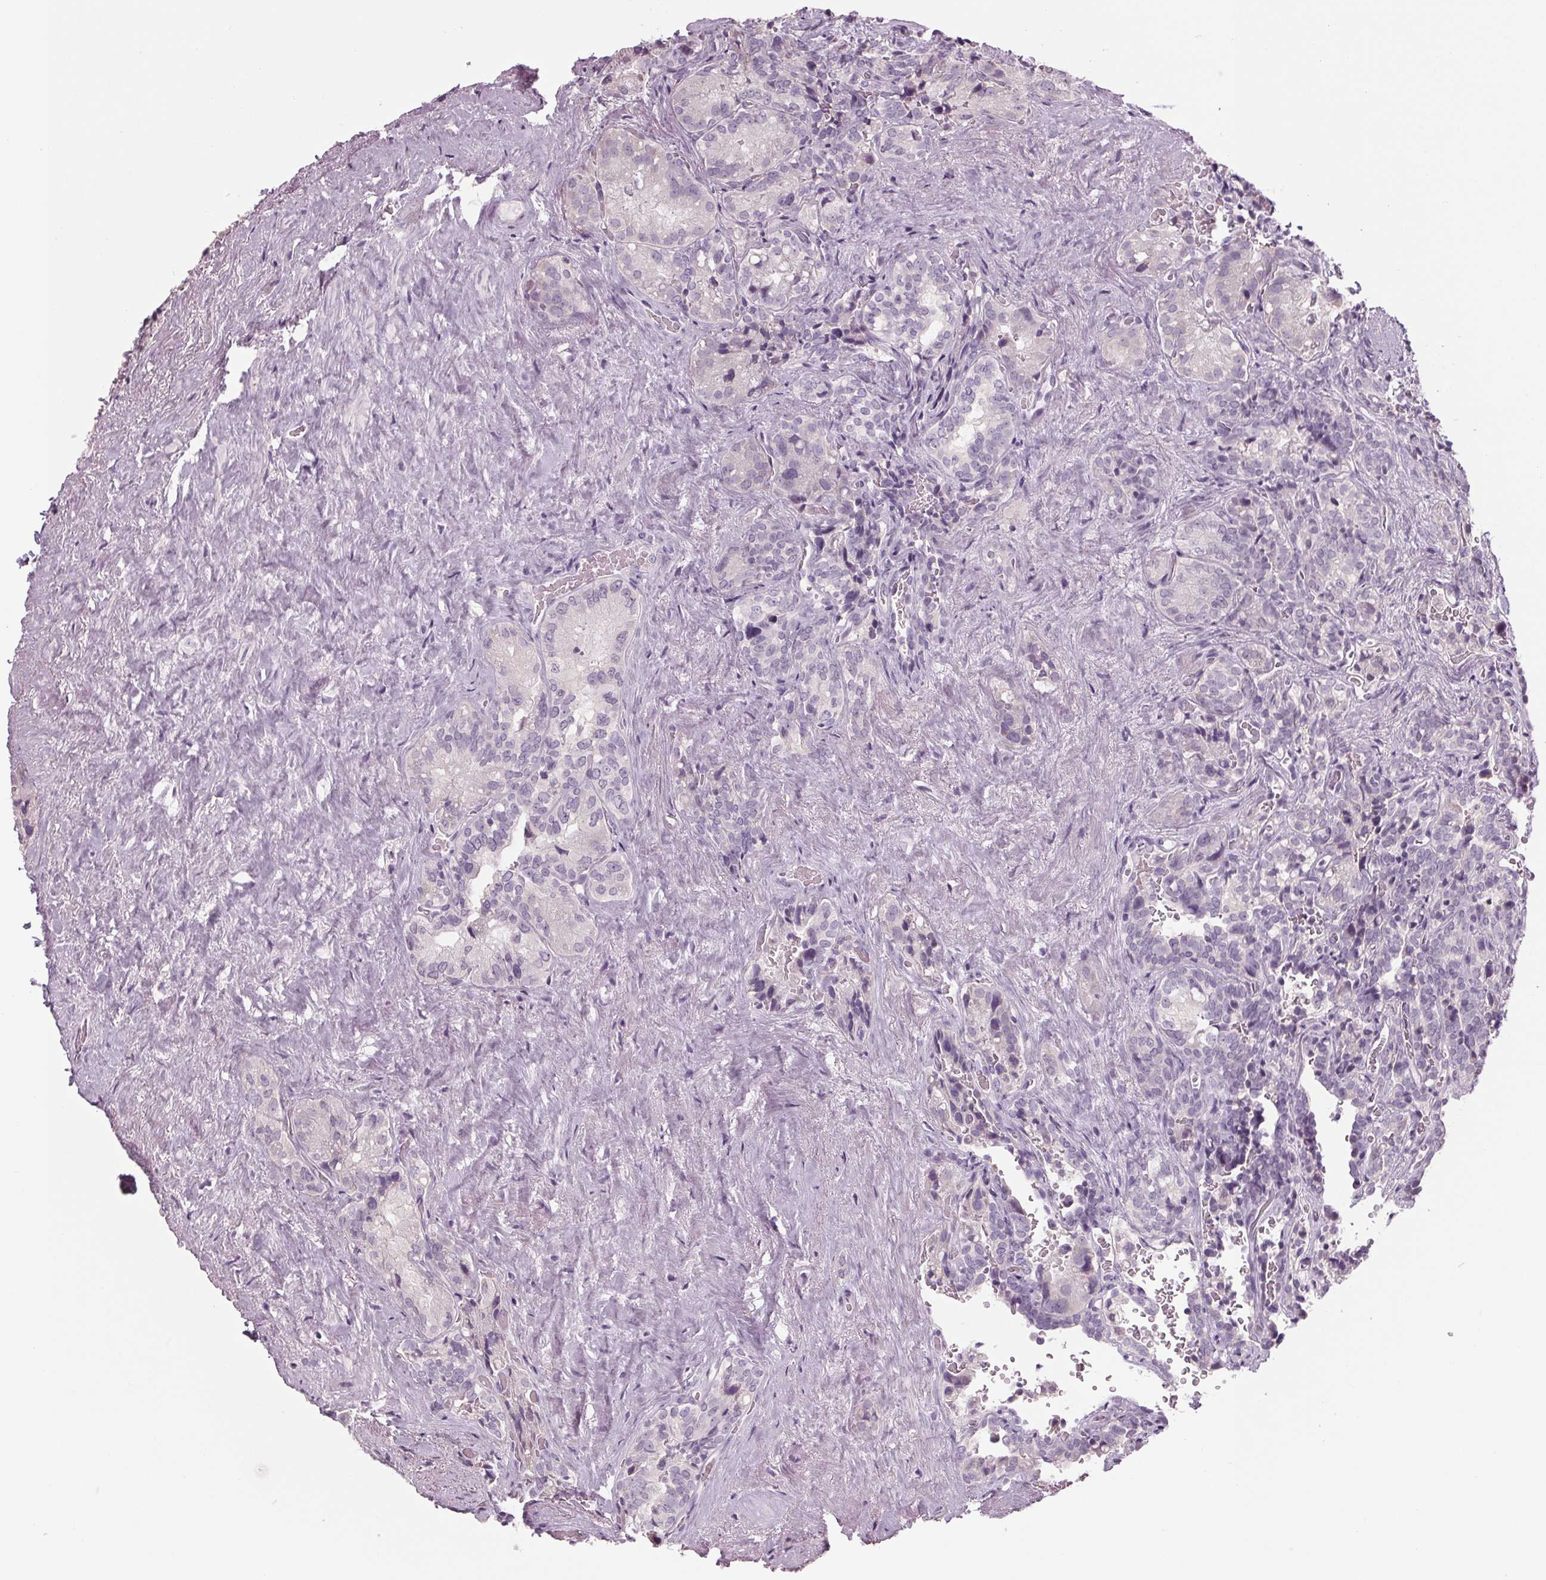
{"staining": {"intensity": "negative", "quantity": "none", "location": "none"}, "tissue": "seminal vesicle", "cell_type": "Glandular cells", "image_type": "normal", "snomed": [{"axis": "morphology", "description": "Normal tissue, NOS"}, {"axis": "topography", "description": "Seminal veicle"}], "caption": "Image shows no significant protein expression in glandular cells of normal seminal vesicle.", "gene": "TNNC2", "patient": {"sex": "male", "age": 69}}